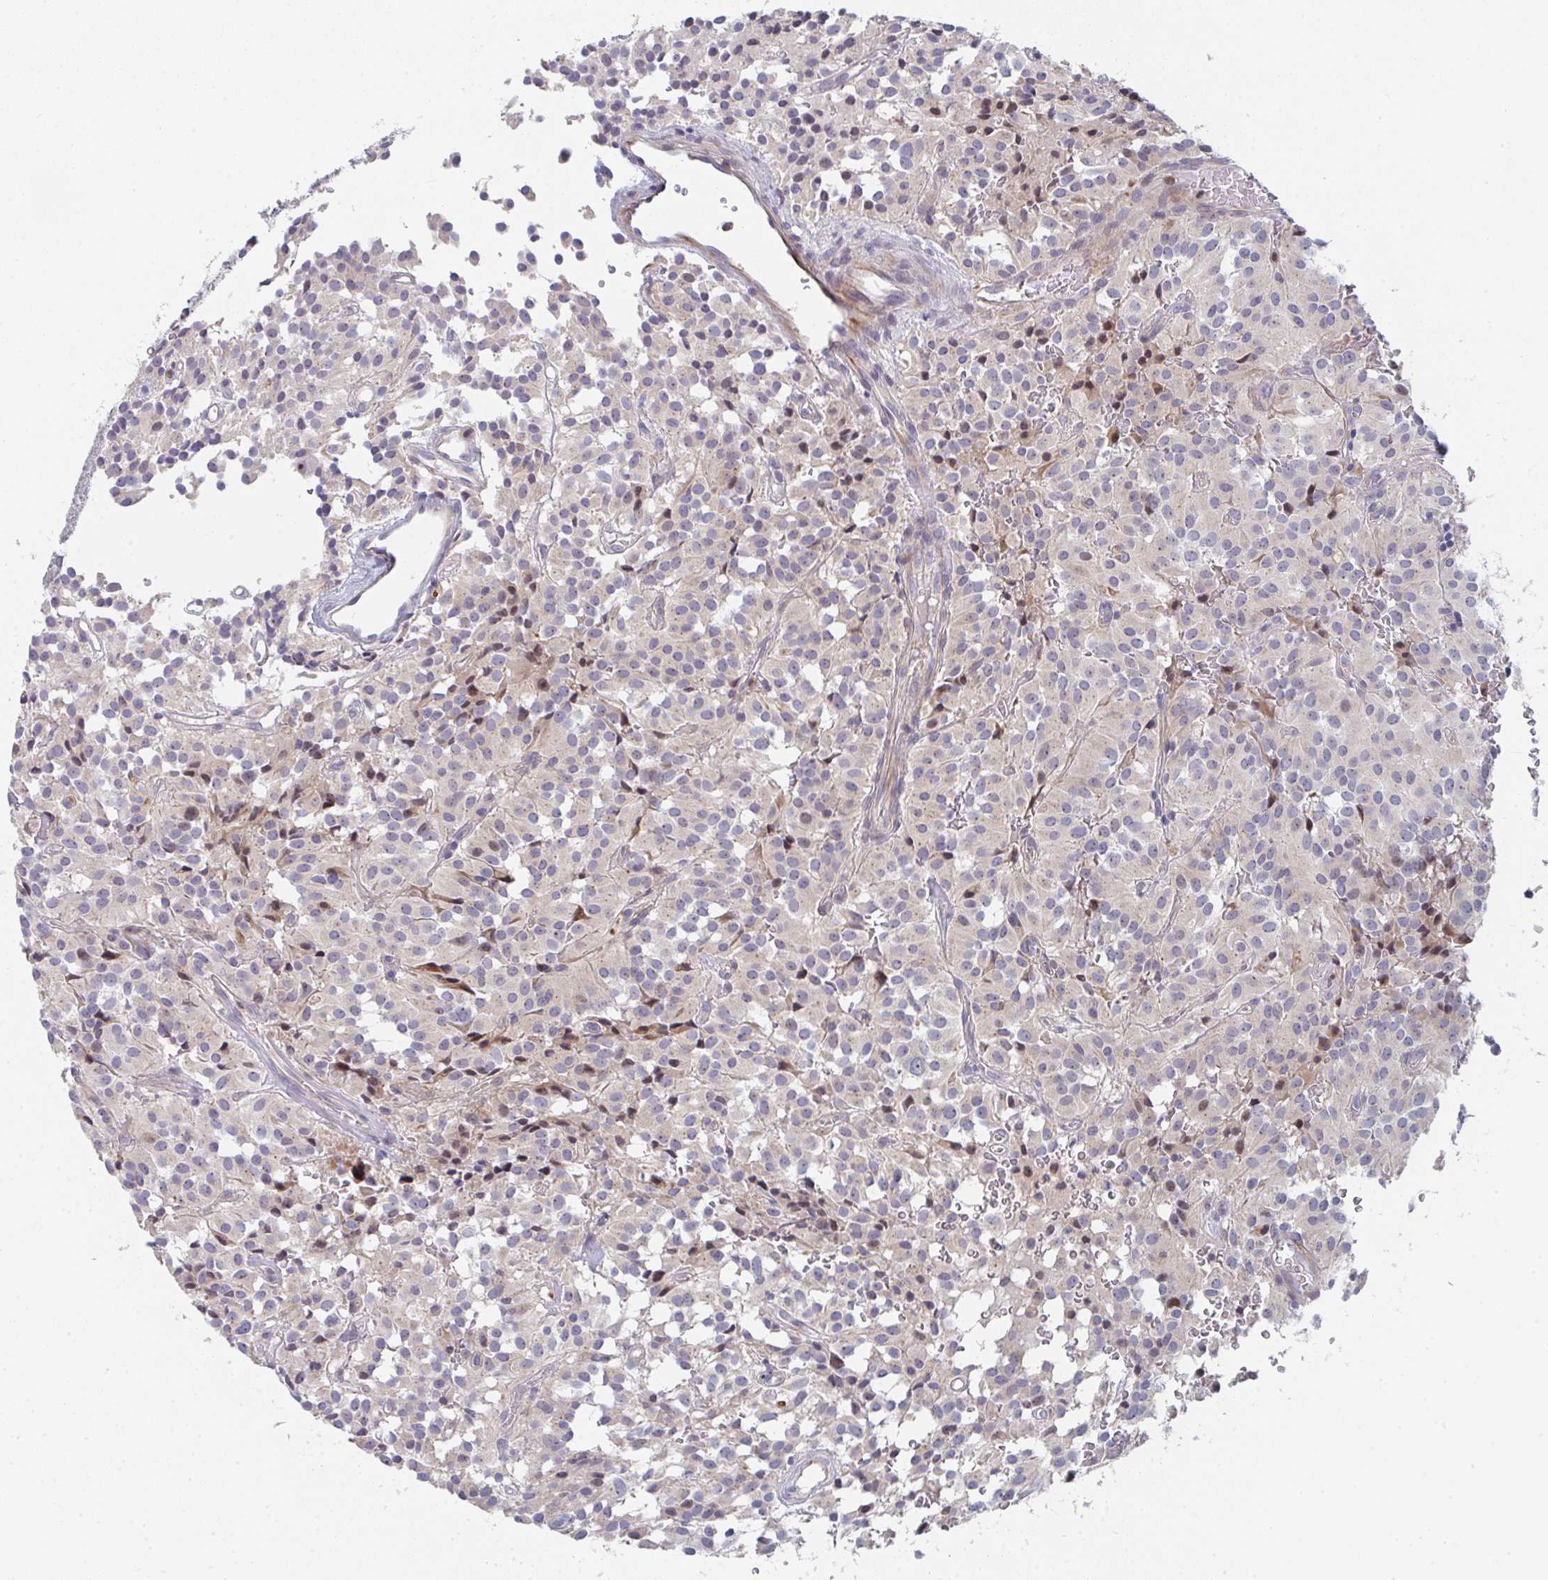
{"staining": {"intensity": "negative", "quantity": "none", "location": "none"}, "tissue": "glioma", "cell_type": "Tumor cells", "image_type": "cancer", "snomed": [{"axis": "morphology", "description": "Glioma, malignant, Low grade"}, {"axis": "topography", "description": "Brain"}], "caption": "Immunohistochemistry image of neoplastic tissue: low-grade glioma (malignant) stained with DAB (3,3'-diaminobenzidine) demonstrates no significant protein staining in tumor cells.", "gene": "KLHL33", "patient": {"sex": "male", "age": 42}}